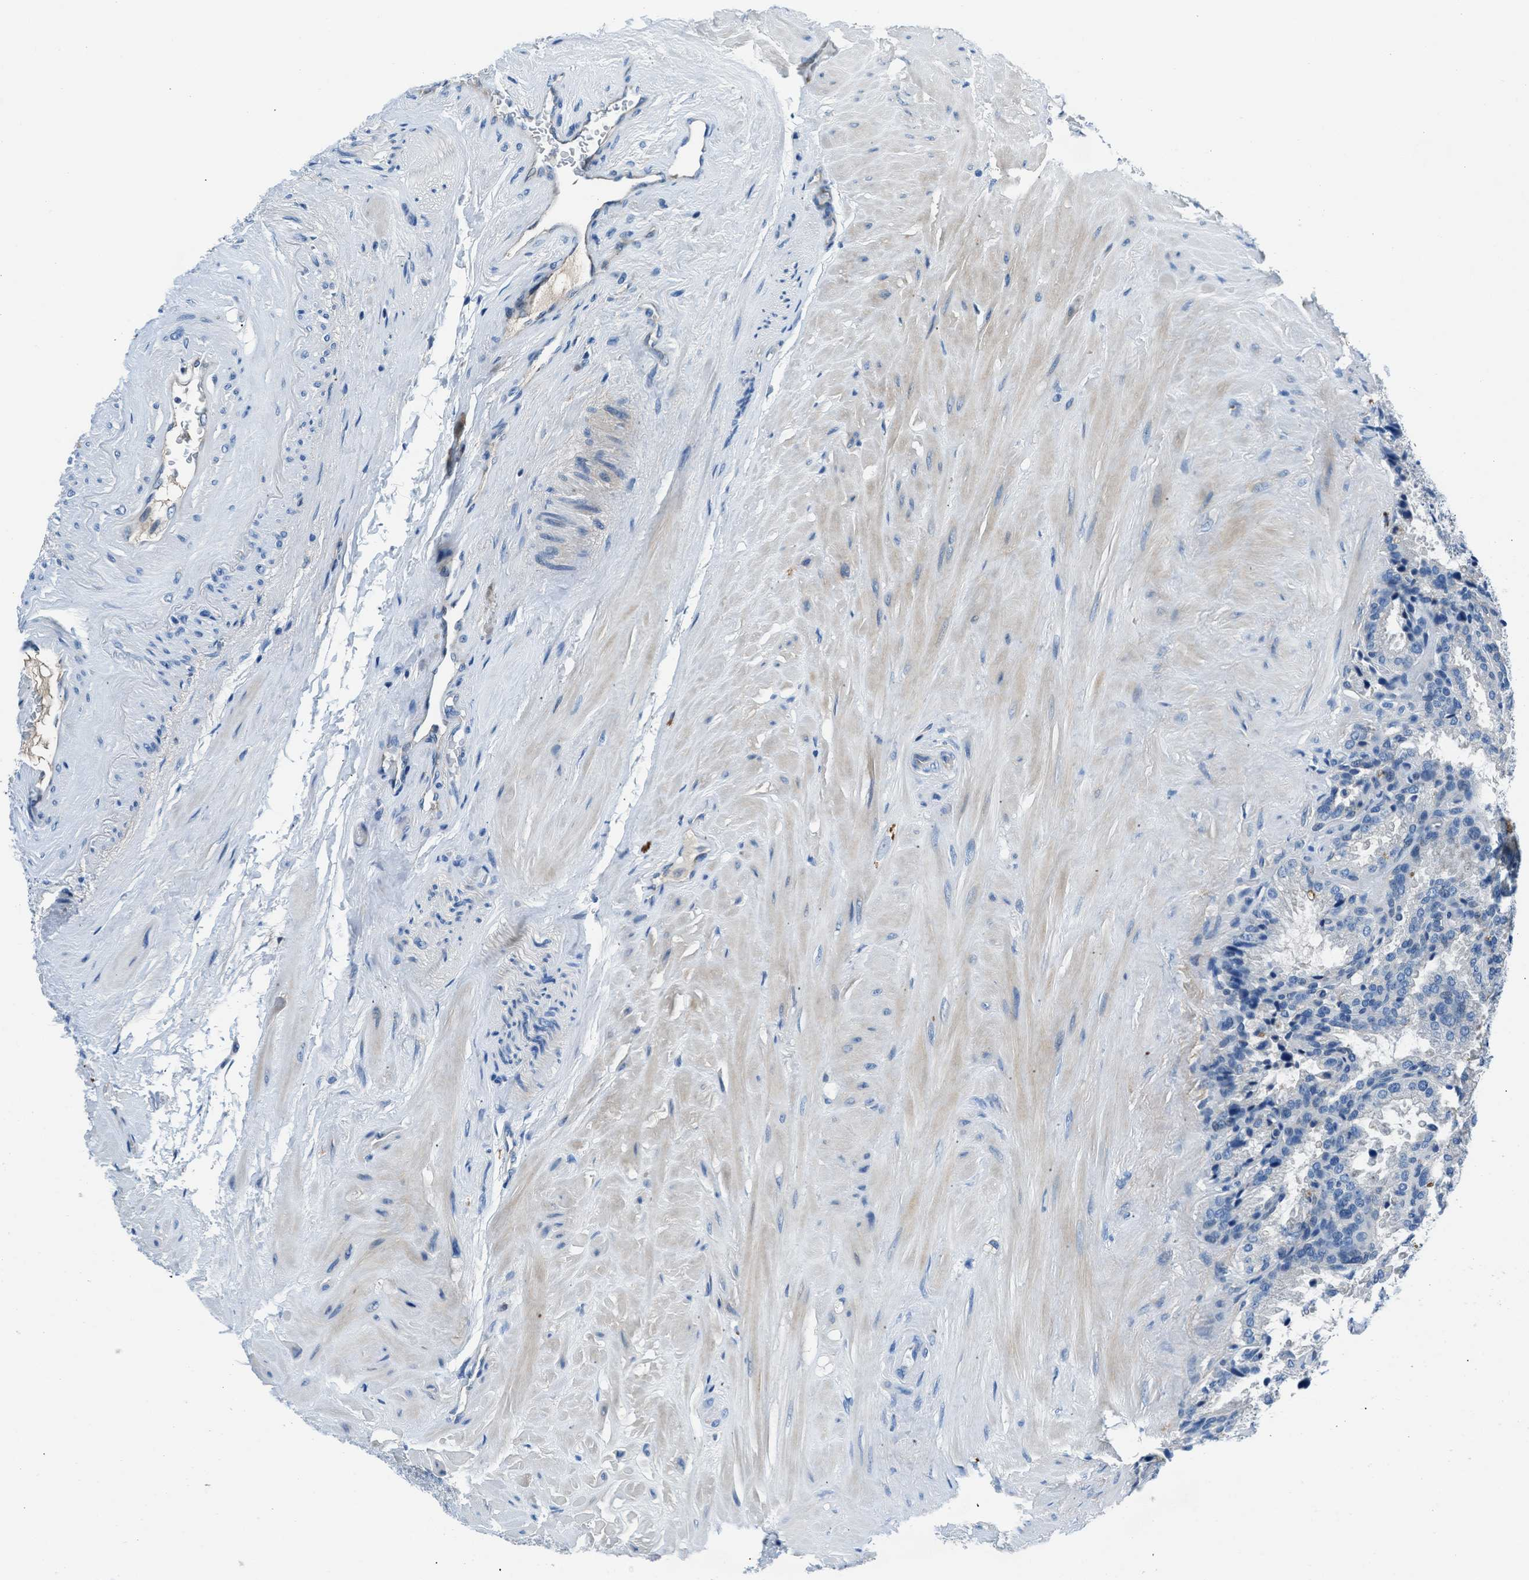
{"staining": {"intensity": "negative", "quantity": "none", "location": "none"}, "tissue": "seminal vesicle", "cell_type": "Glandular cells", "image_type": "normal", "snomed": [{"axis": "morphology", "description": "Normal tissue, NOS"}, {"axis": "topography", "description": "Seminal veicle"}], "caption": "Immunohistochemical staining of normal human seminal vesicle exhibits no significant staining in glandular cells.", "gene": "SLC38A6", "patient": {"sex": "male", "age": 46}}